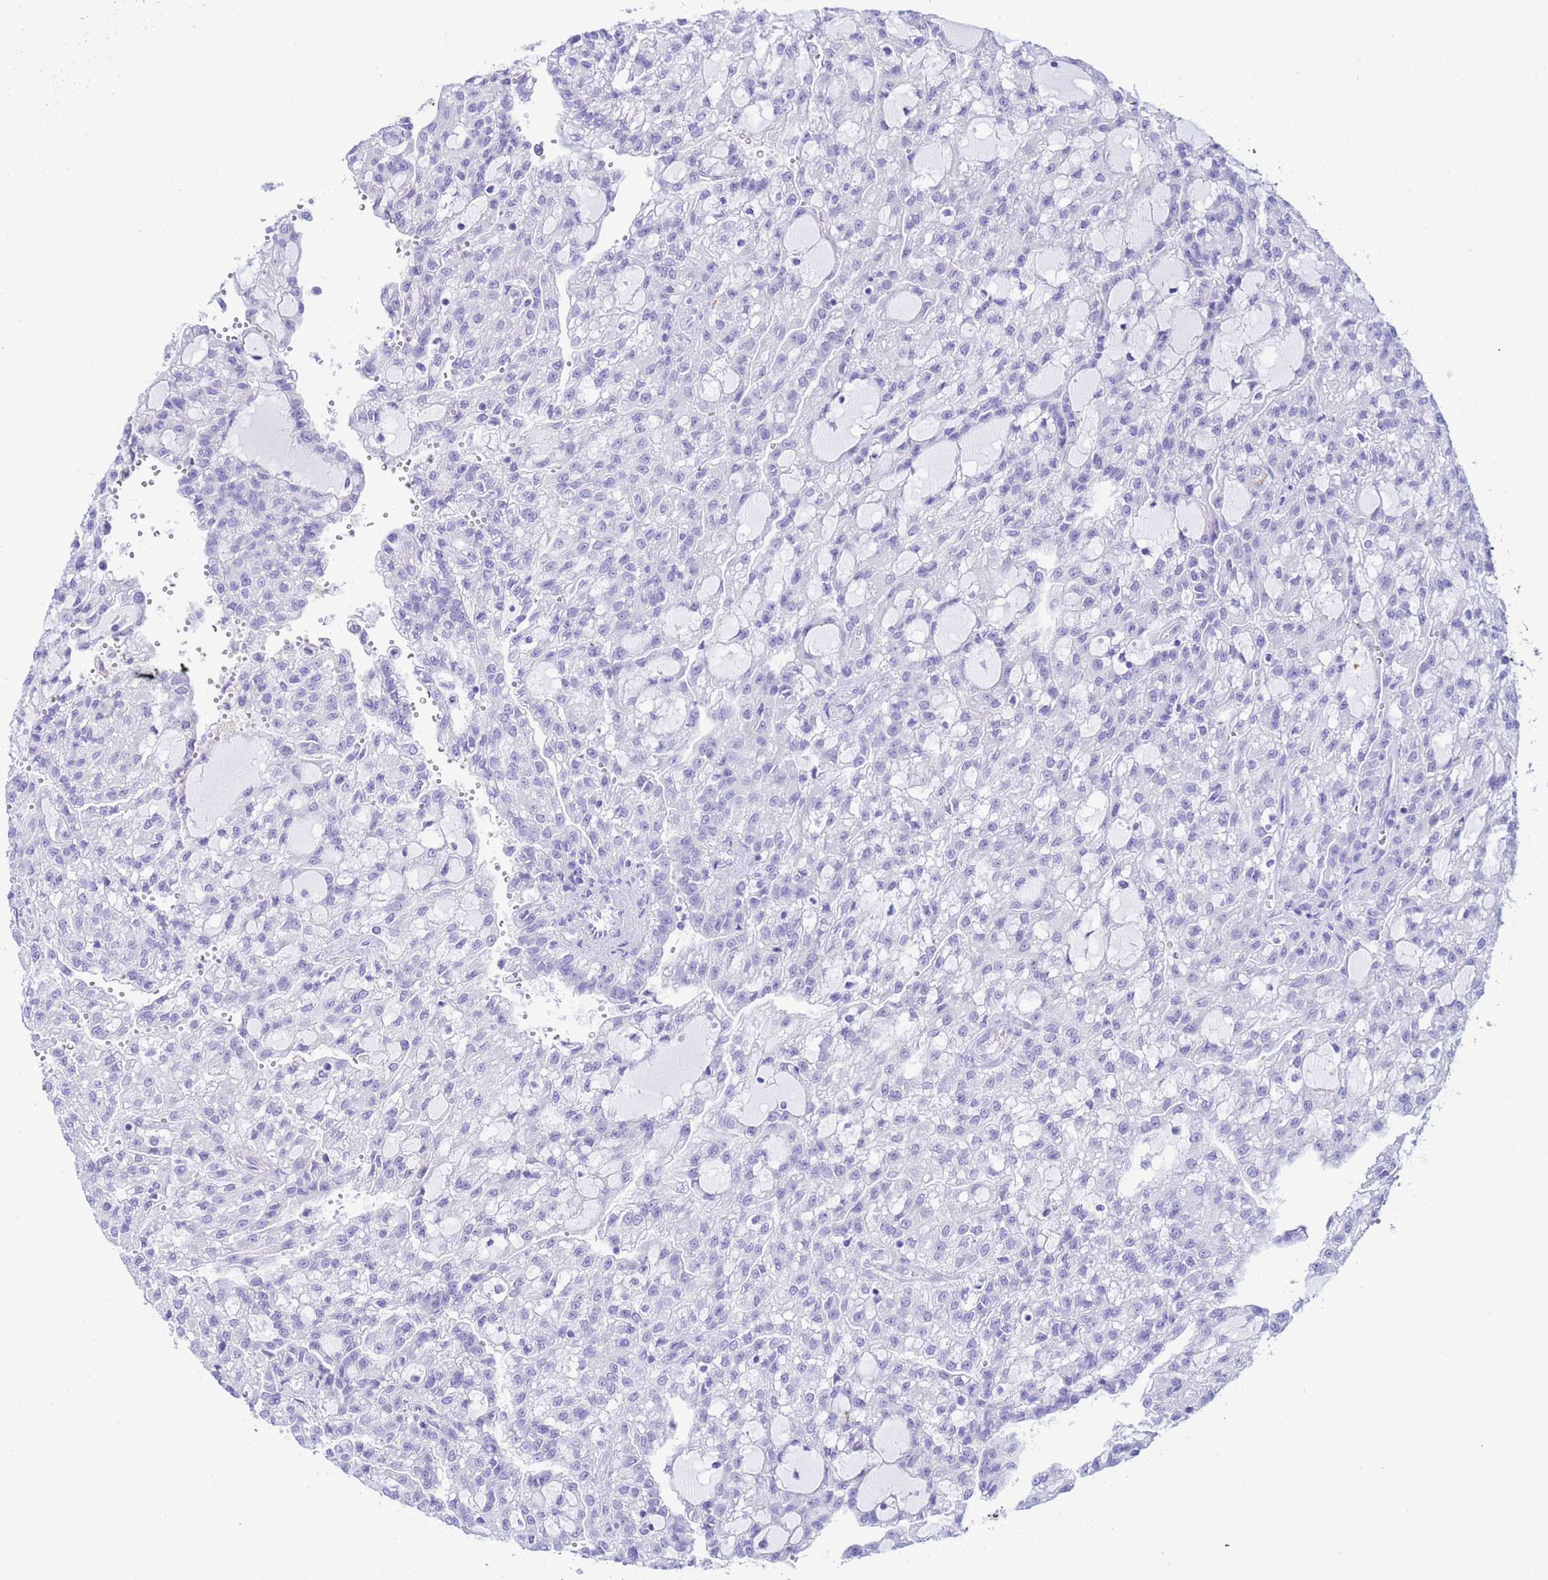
{"staining": {"intensity": "negative", "quantity": "none", "location": "none"}, "tissue": "renal cancer", "cell_type": "Tumor cells", "image_type": "cancer", "snomed": [{"axis": "morphology", "description": "Adenocarcinoma, NOS"}, {"axis": "topography", "description": "Kidney"}], "caption": "Image shows no significant protein staining in tumor cells of renal cancer.", "gene": "AQP12A", "patient": {"sex": "male", "age": 63}}